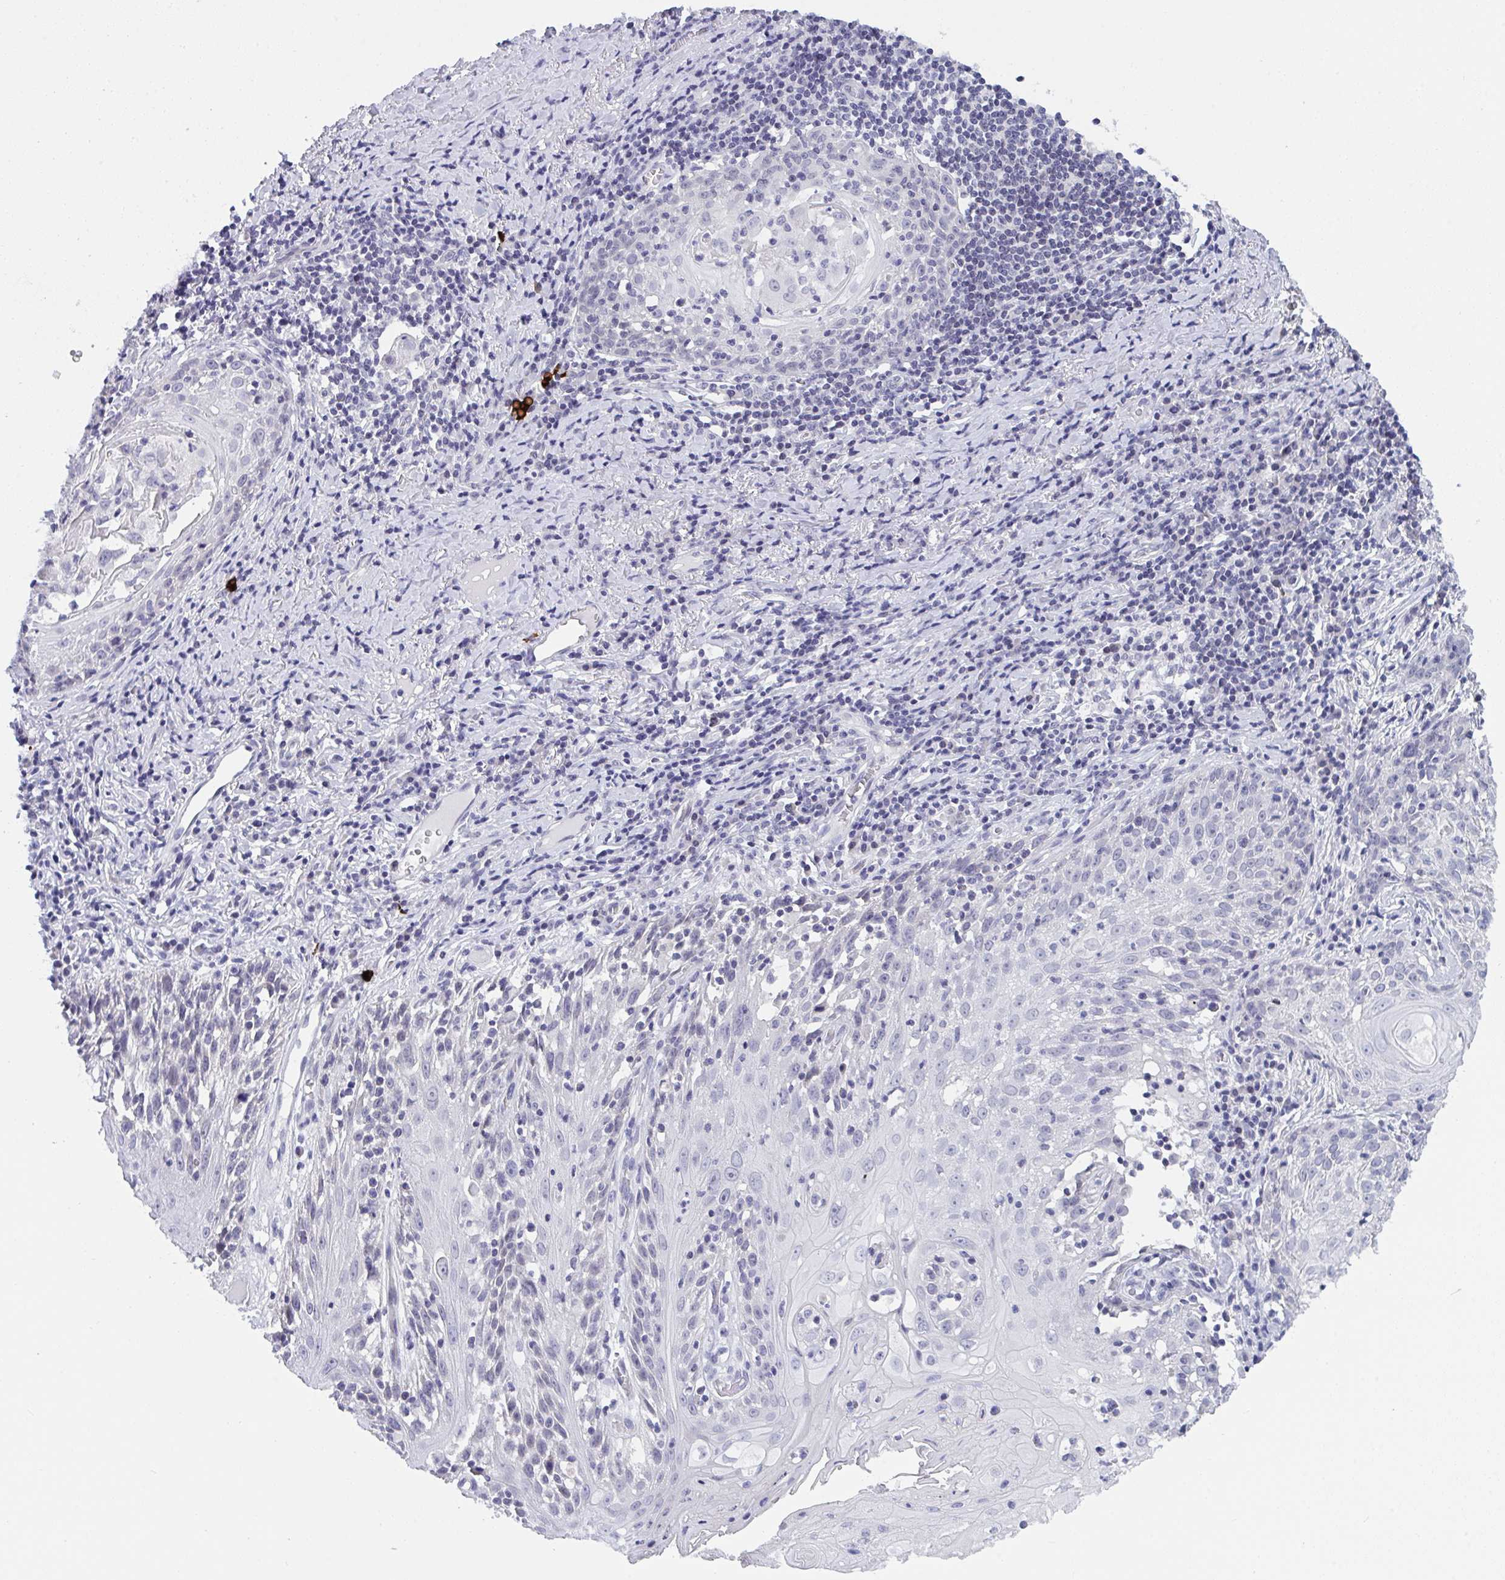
{"staining": {"intensity": "negative", "quantity": "none", "location": "none"}, "tissue": "skin cancer", "cell_type": "Tumor cells", "image_type": "cancer", "snomed": [{"axis": "morphology", "description": "Squamous cell carcinoma, NOS"}, {"axis": "topography", "description": "Skin"}, {"axis": "topography", "description": "Vulva"}], "caption": "DAB immunohistochemical staining of squamous cell carcinoma (skin) shows no significant staining in tumor cells. (IHC, brightfield microscopy, high magnification).", "gene": "BMAL2", "patient": {"sex": "female", "age": 76}}